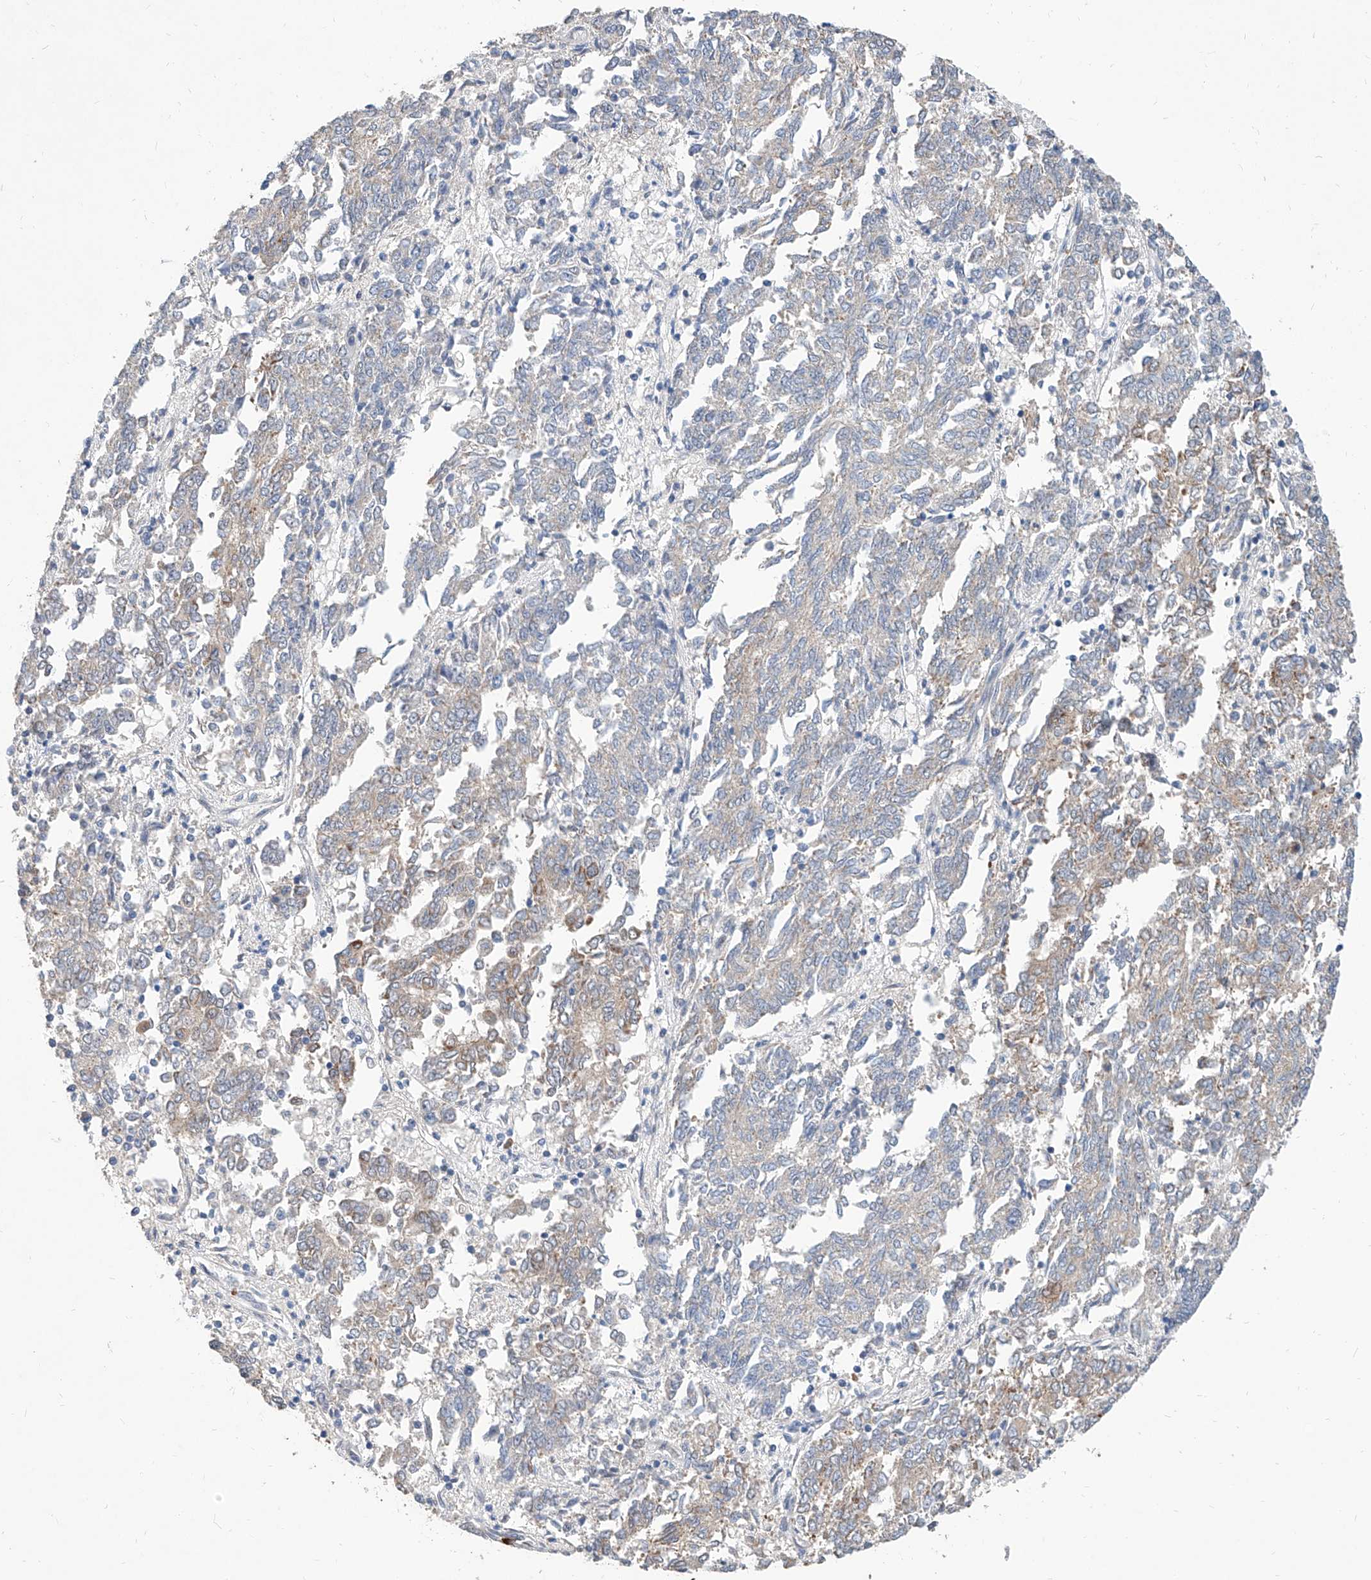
{"staining": {"intensity": "negative", "quantity": "none", "location": "none"}, "tissue": "endometrial cancer", "cell_type": "Tumor cells", "image_type": "cancer", "snomed": [{"axis": "morphology", "description": "Adenocarcinoma, NOS"}, {"axis": "topography", "description": "Endometrium"}], "caption": "Micrograph shows no protein positivity in tumor cells of endometrial cancer (adenocarcinoma) tissue.", "gene": "MFSD4B", "patient": {"sex": "female", "age": 80}}